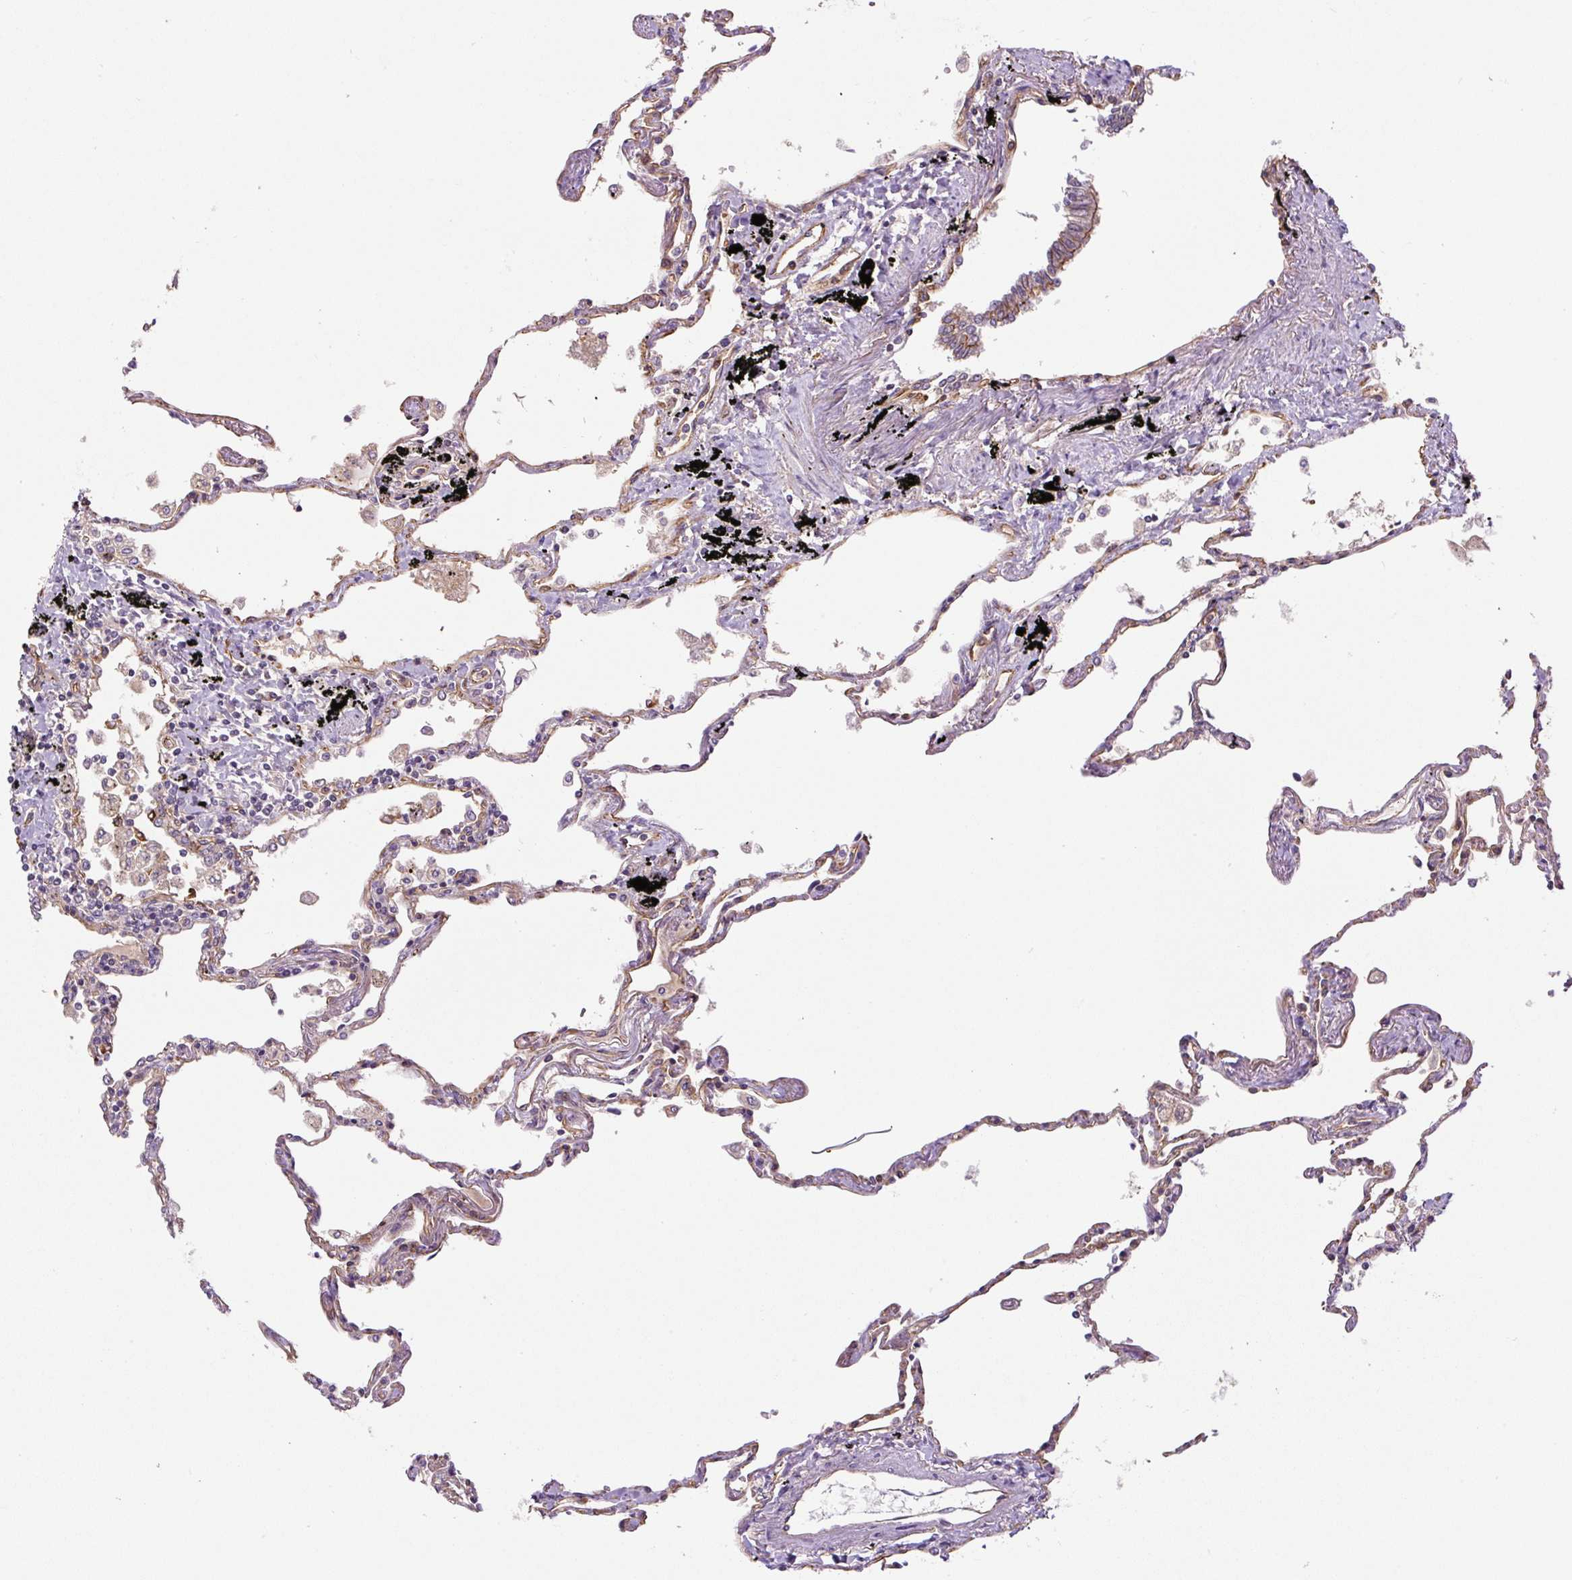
{"staining": {"intensity": "moderate", "quantity": "25%-75%", "location": "cytoplasmic/membranous"}, "tissue": "lung", "cell_type": "Alveolar cells", "image_type": "normal", "snomed": [{"axis": "morphology", "description": "Normal tissue, NOS"}, {"axis": "topography", "description": "Lung"}], "caption": "Immunohistochemistry (IHC) micrograph of unremarkable lung stained for a protein (brown), which displays medium levels of moderate cytoplasmic/membranous expression in approximately 25%-75% of alveolar cells.", "gene": "B3GALT5", "patient": {"sex": "female", "age": 67}}